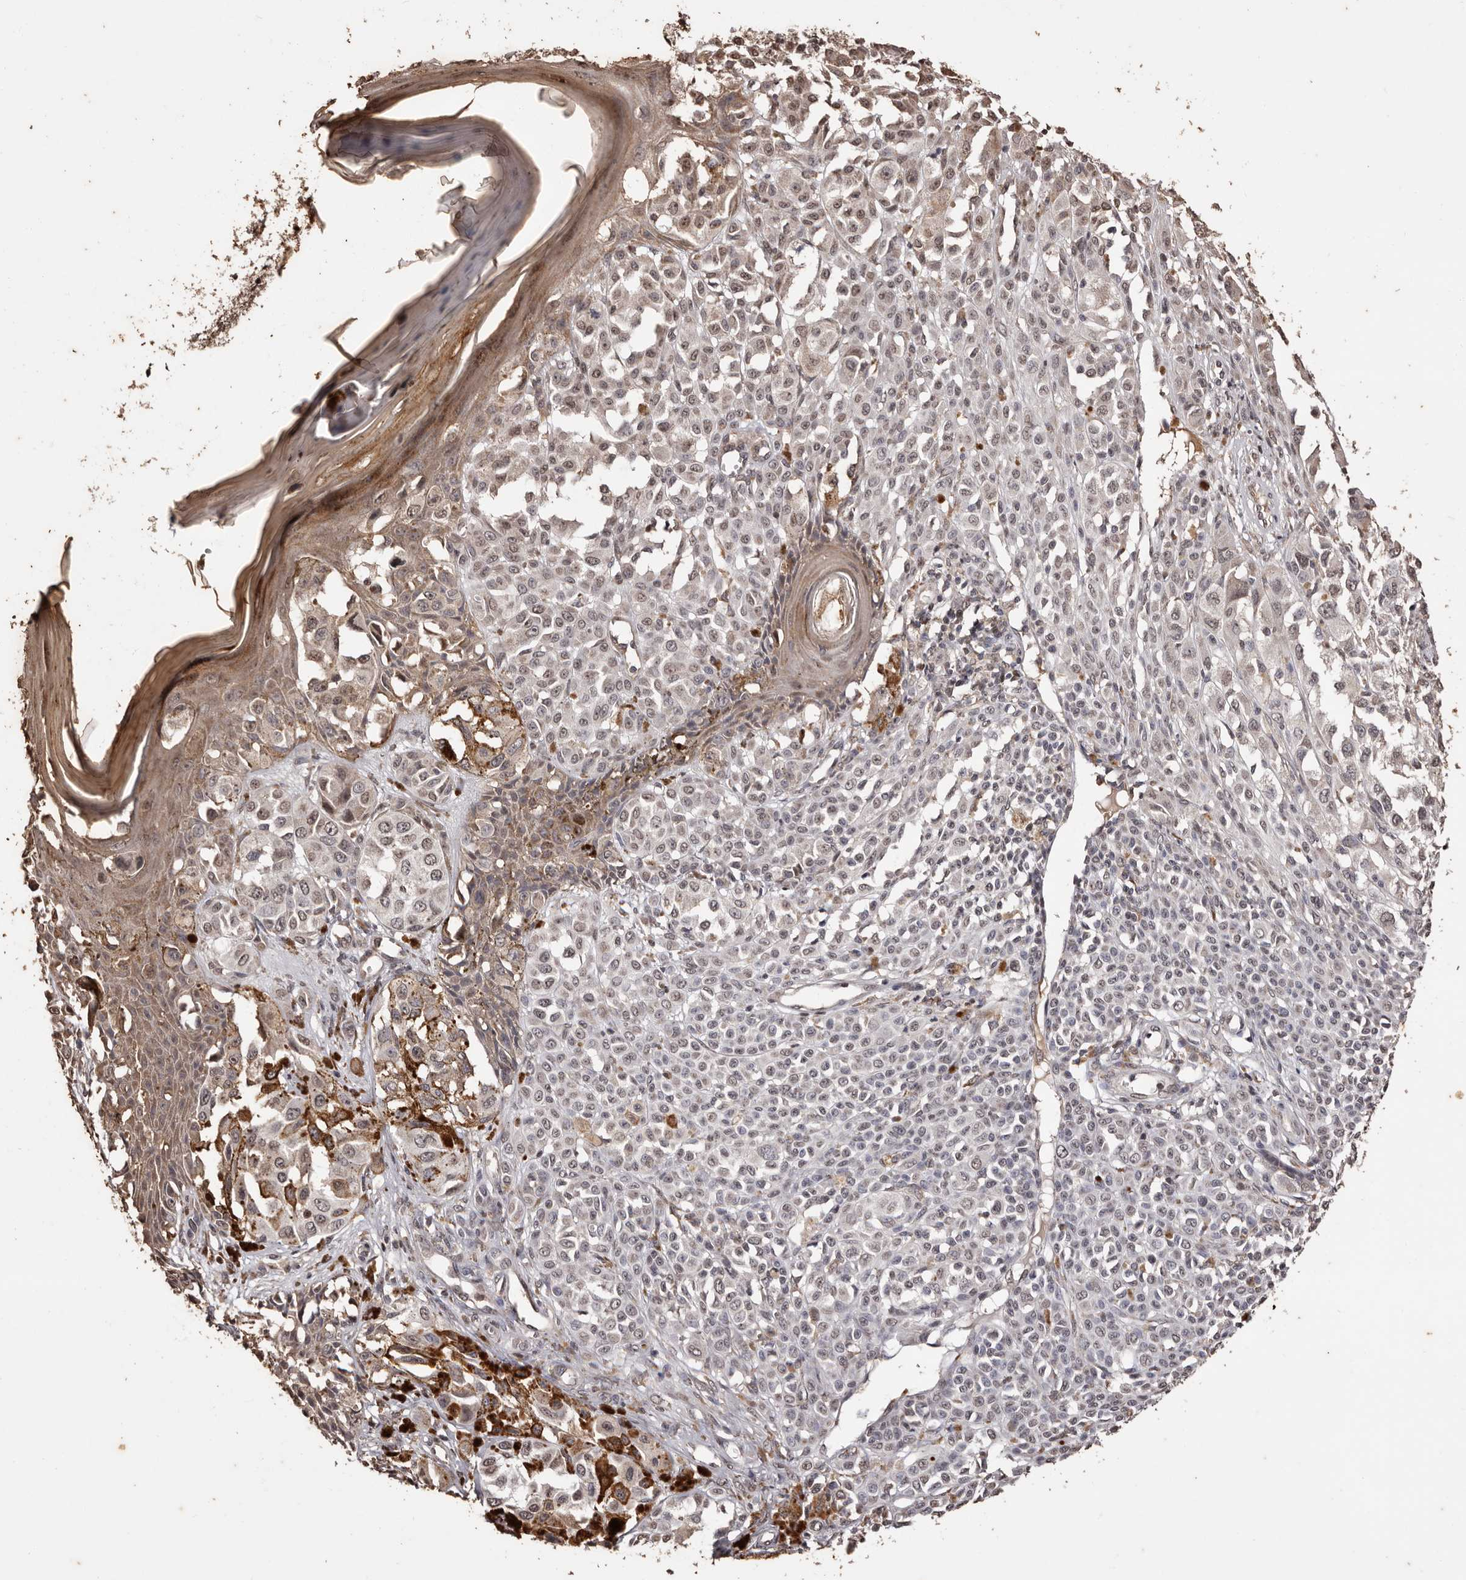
{"staining": {"intensity": "weak", "quantity": "25%-75%", "location": "nuclear"}, "tissue": "melanoma", "cell_type": "Tumor cells", "image_type": "cancer", "snomed": [{"axis": "morphology", "description": "Malignant melanoma, NOS"}, {"axis": "topography", "description": "Skin of leg"}], "caption": "Immunohistochemical staining of malignant melanoma reveals low levels of weak nuclear protein positivity in about 25%-75% of tumor cells.", "gene": "NAV1", "patient": {"sex": "female", "age": 72}}